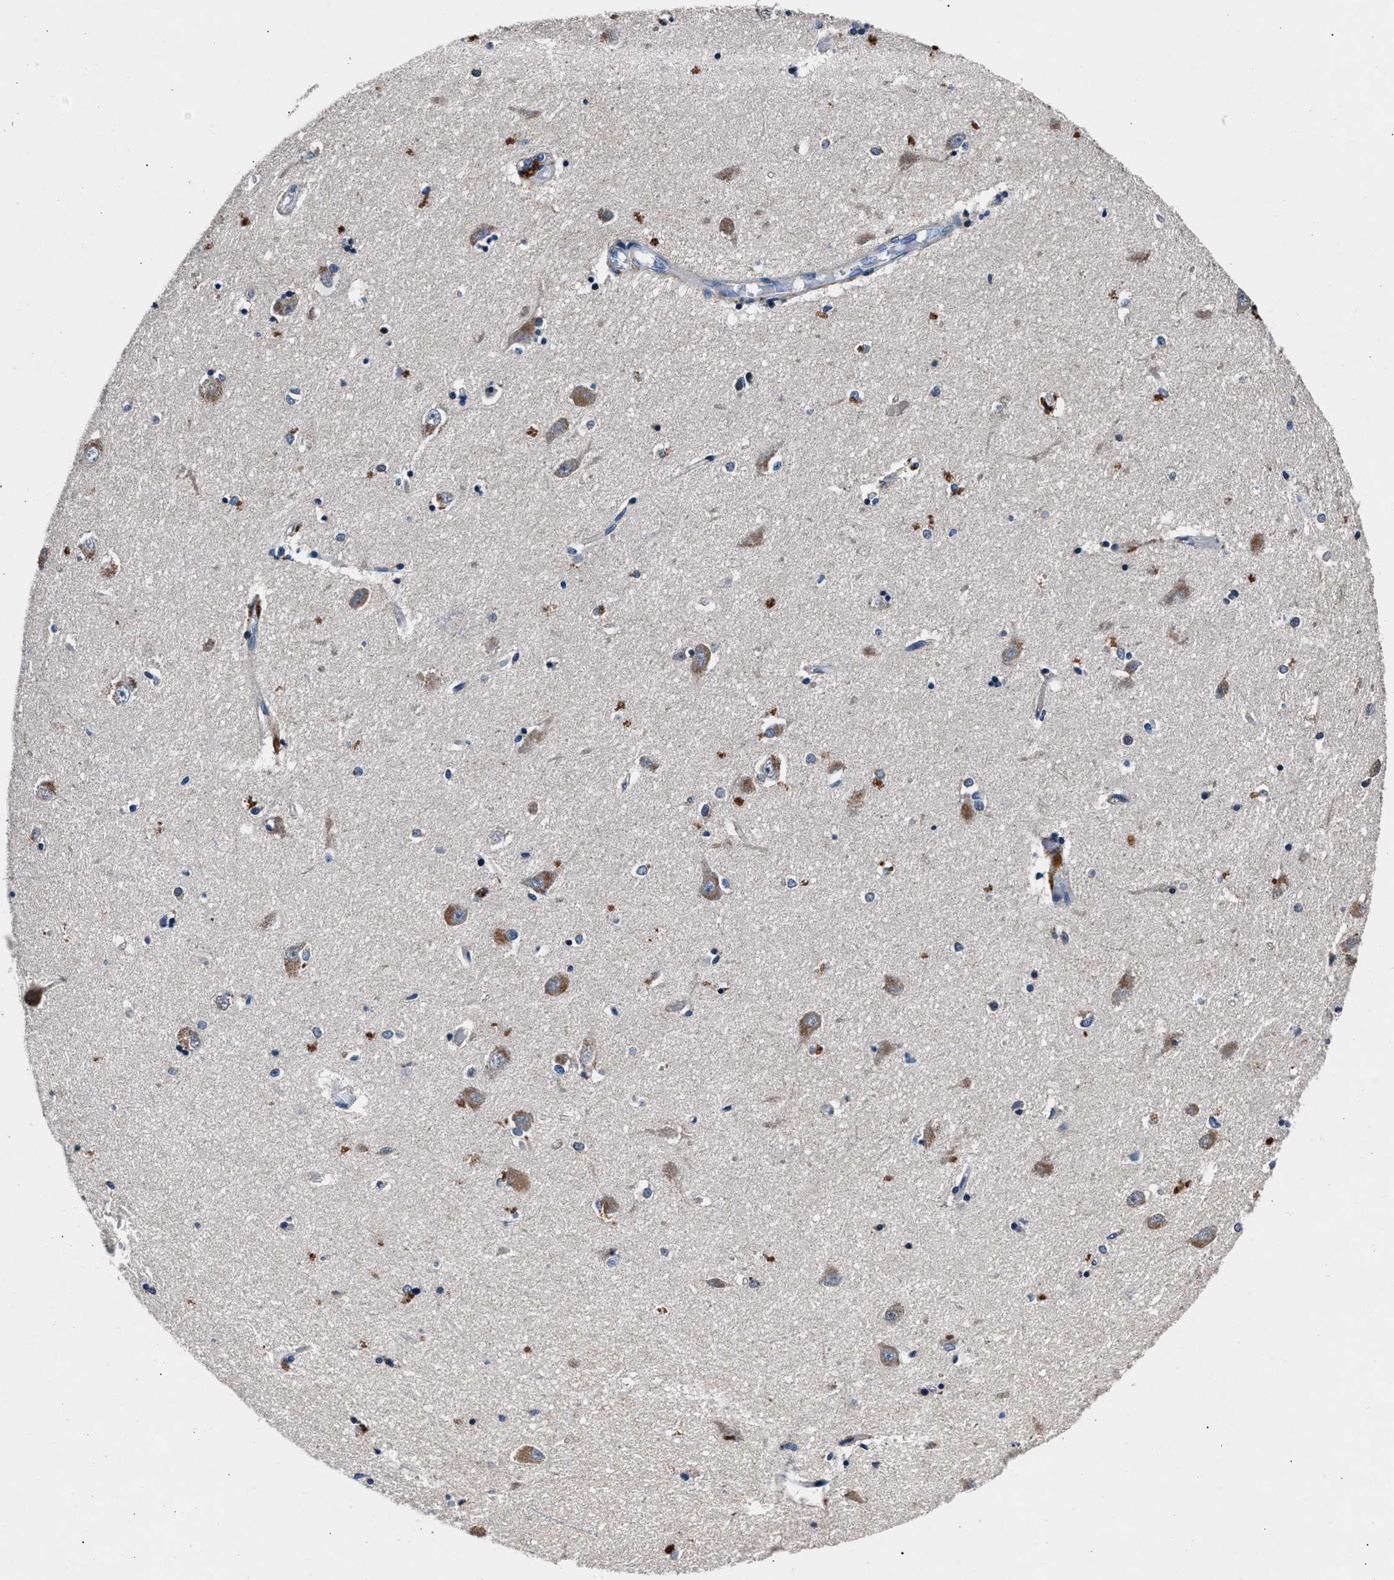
{"staining": {"intensity": "moderate", "quantity": "<25%", "location": "cytoplasmic/membranous"}, "tissue": "hippocampus", "cell_type": "Glial cells", "image_type": "normal", "snomed": [{"axis": "morphology", "description": "Normal tissue, NOS"}, {"axis": "topography", "description": "Hippocampus"}], "caption": "High-power microscopy captured an immunohistochemistry image of unremarkable hippocampus, revealing moderate cytoplasmic/membranous expression in approximately <25% of glial cells.", "gene": "DENND6B", "patient": {"sex": "male", "age": 45}}